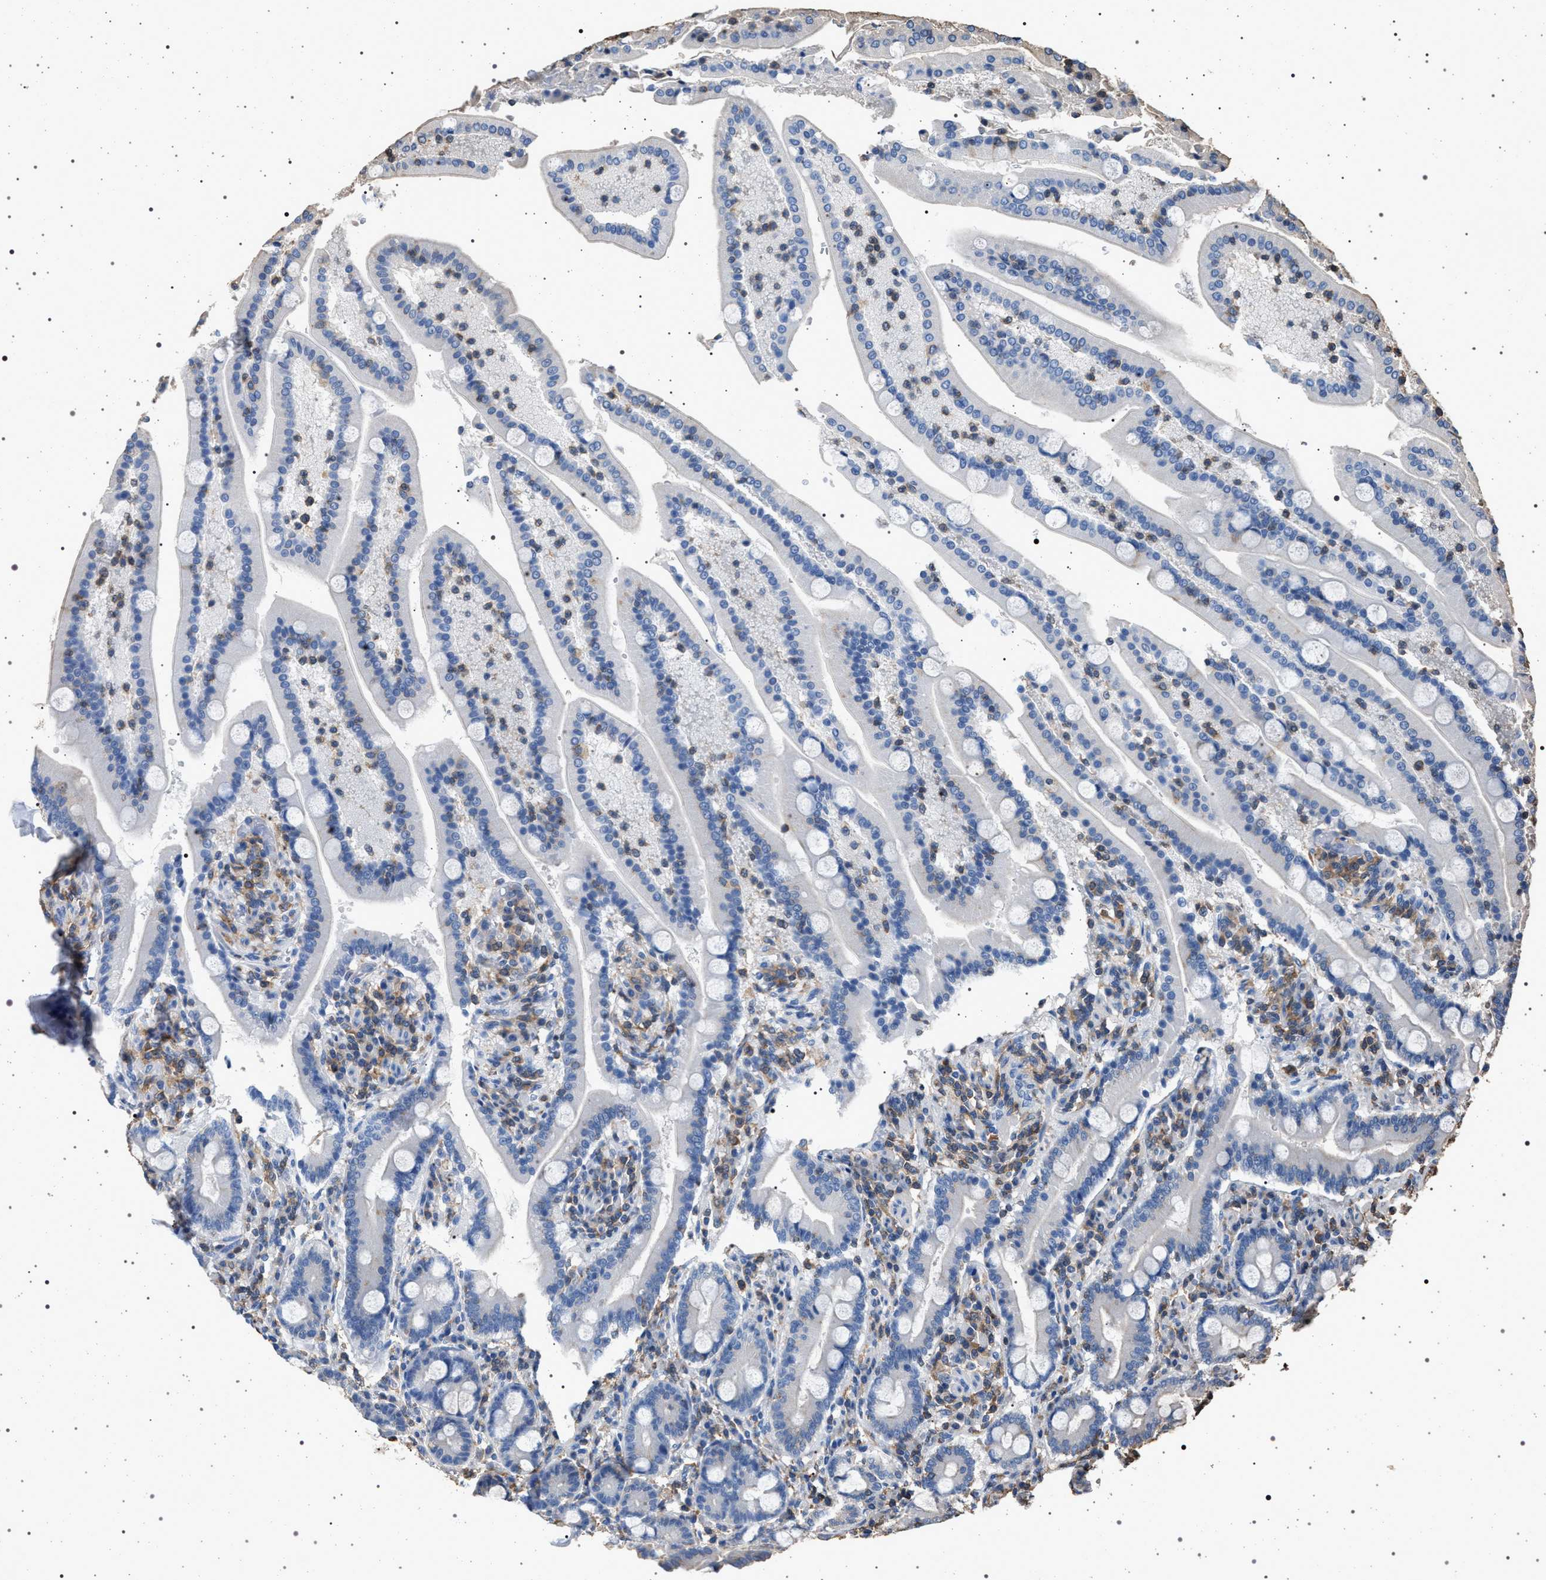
{"staining": {"intensity": "negative", "quantity": "none", "location": "none"}, "tissue": "duodenum", "cell_type": "Glandular cells", "image_type": "normal", "snomed": [{"axis": "morphology", "description": "Normal tissue, NOS"}, {"axis": "topography", "description": "Duodenum"}], "caption": "Photomicrograph shows no protein staining in glandular cells of normal duodenum. The staining is performed using DAB brown chromogen with nuclei counter-stained in using hematoxylin.", "gene": "SMAP2", "patient": {"sex": "male", "age": 54}}